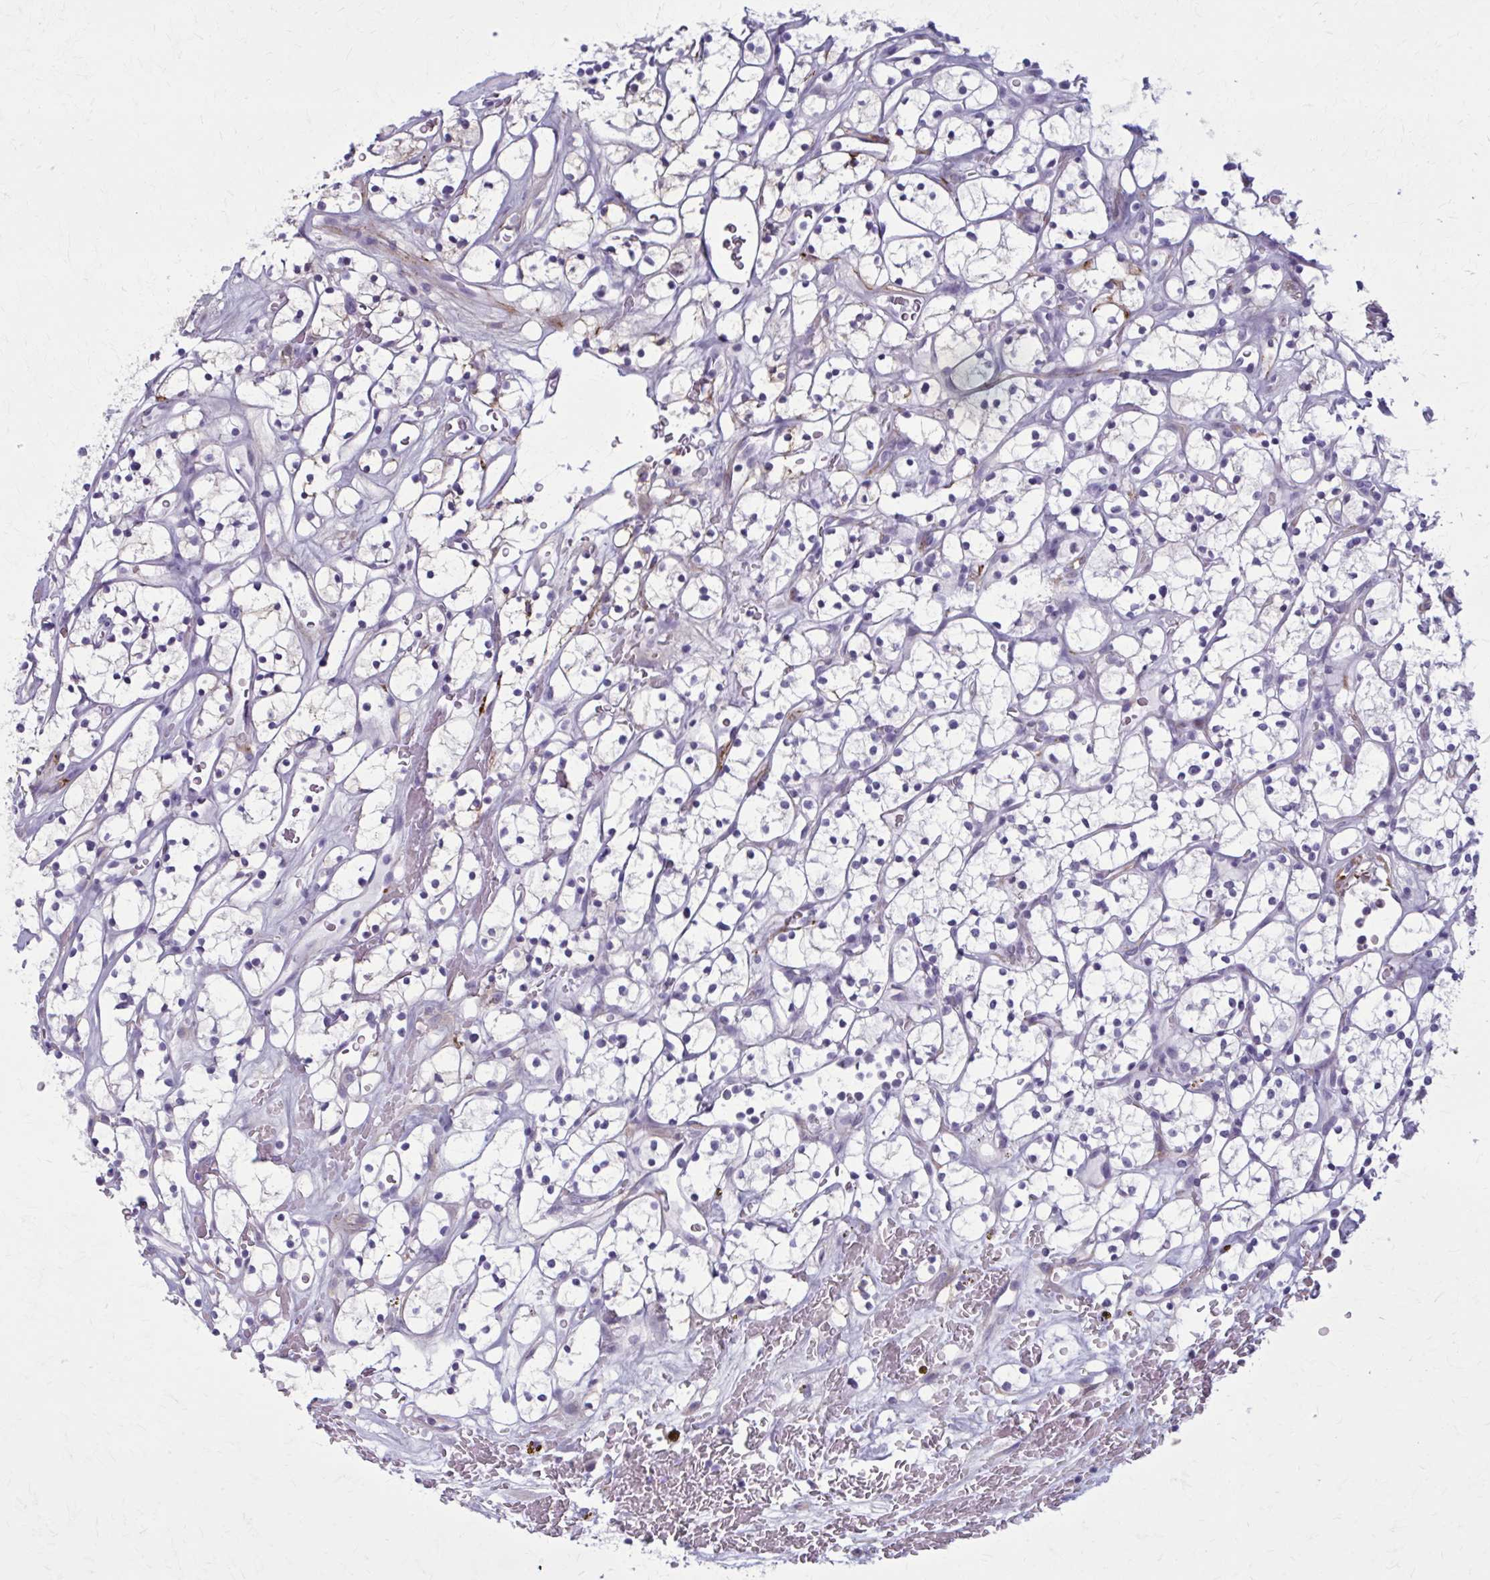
{"staining": {"intensity": "negative", "quantity": "none", "location": "none"}, "tissue": "renal cancer", "cell_type": "Tumor cells", "image_type": "cancer", "snomed": [{"axis": "morphology", "description": "Adenocarcinoma, NOS"}, {"axis": "topography", "description": "Kidney"}], "caption": "DAB (3,3'-diaminobenzidine) immunohistochemical staining of human renal cancer exhibits no significant positivity in tumor cells.", "gene": "AKAP12", "patient": {"sex": "female", "age": 64}}